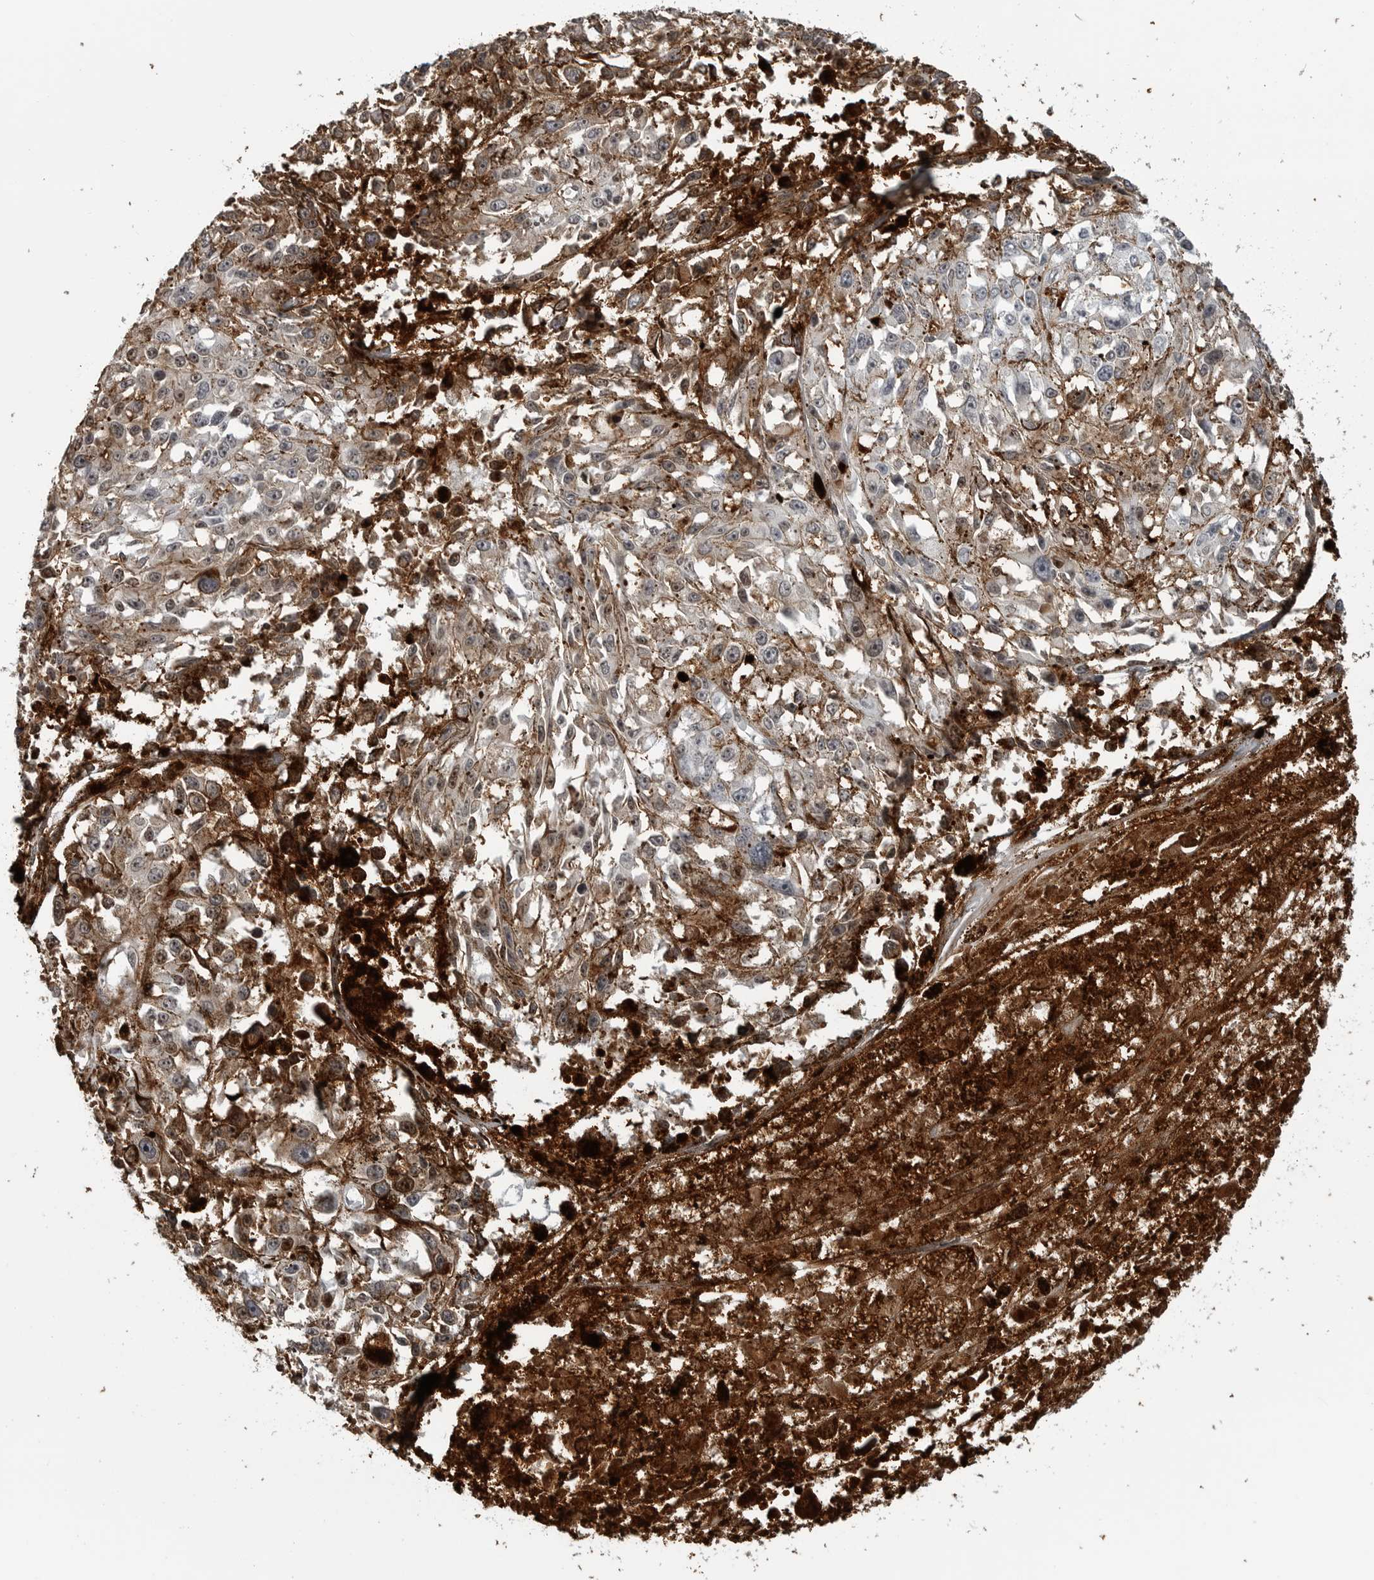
{"staining": {"intensity": "negative", "quantity": "none", "location": "none"}, "tissue": "melanoma", "cell_type": "Tumor cells", "image_type": "cancer", "snomed": [{"axis": "morphology", "description": "Malignant melanoma, Metastatic site"}, {"axis": "topography", "description": "Lymph node"}], "caption": "A micrograph of human melanoma is negative for staining in tumor cells. The staining was performed using DAB to visualize the protein expression in brown, while the nuclei were stained in blue with hematoxylin (Magnification: 20x).", "gene": "CXCR5", "patient": {"sex": "male", "age": 59}}